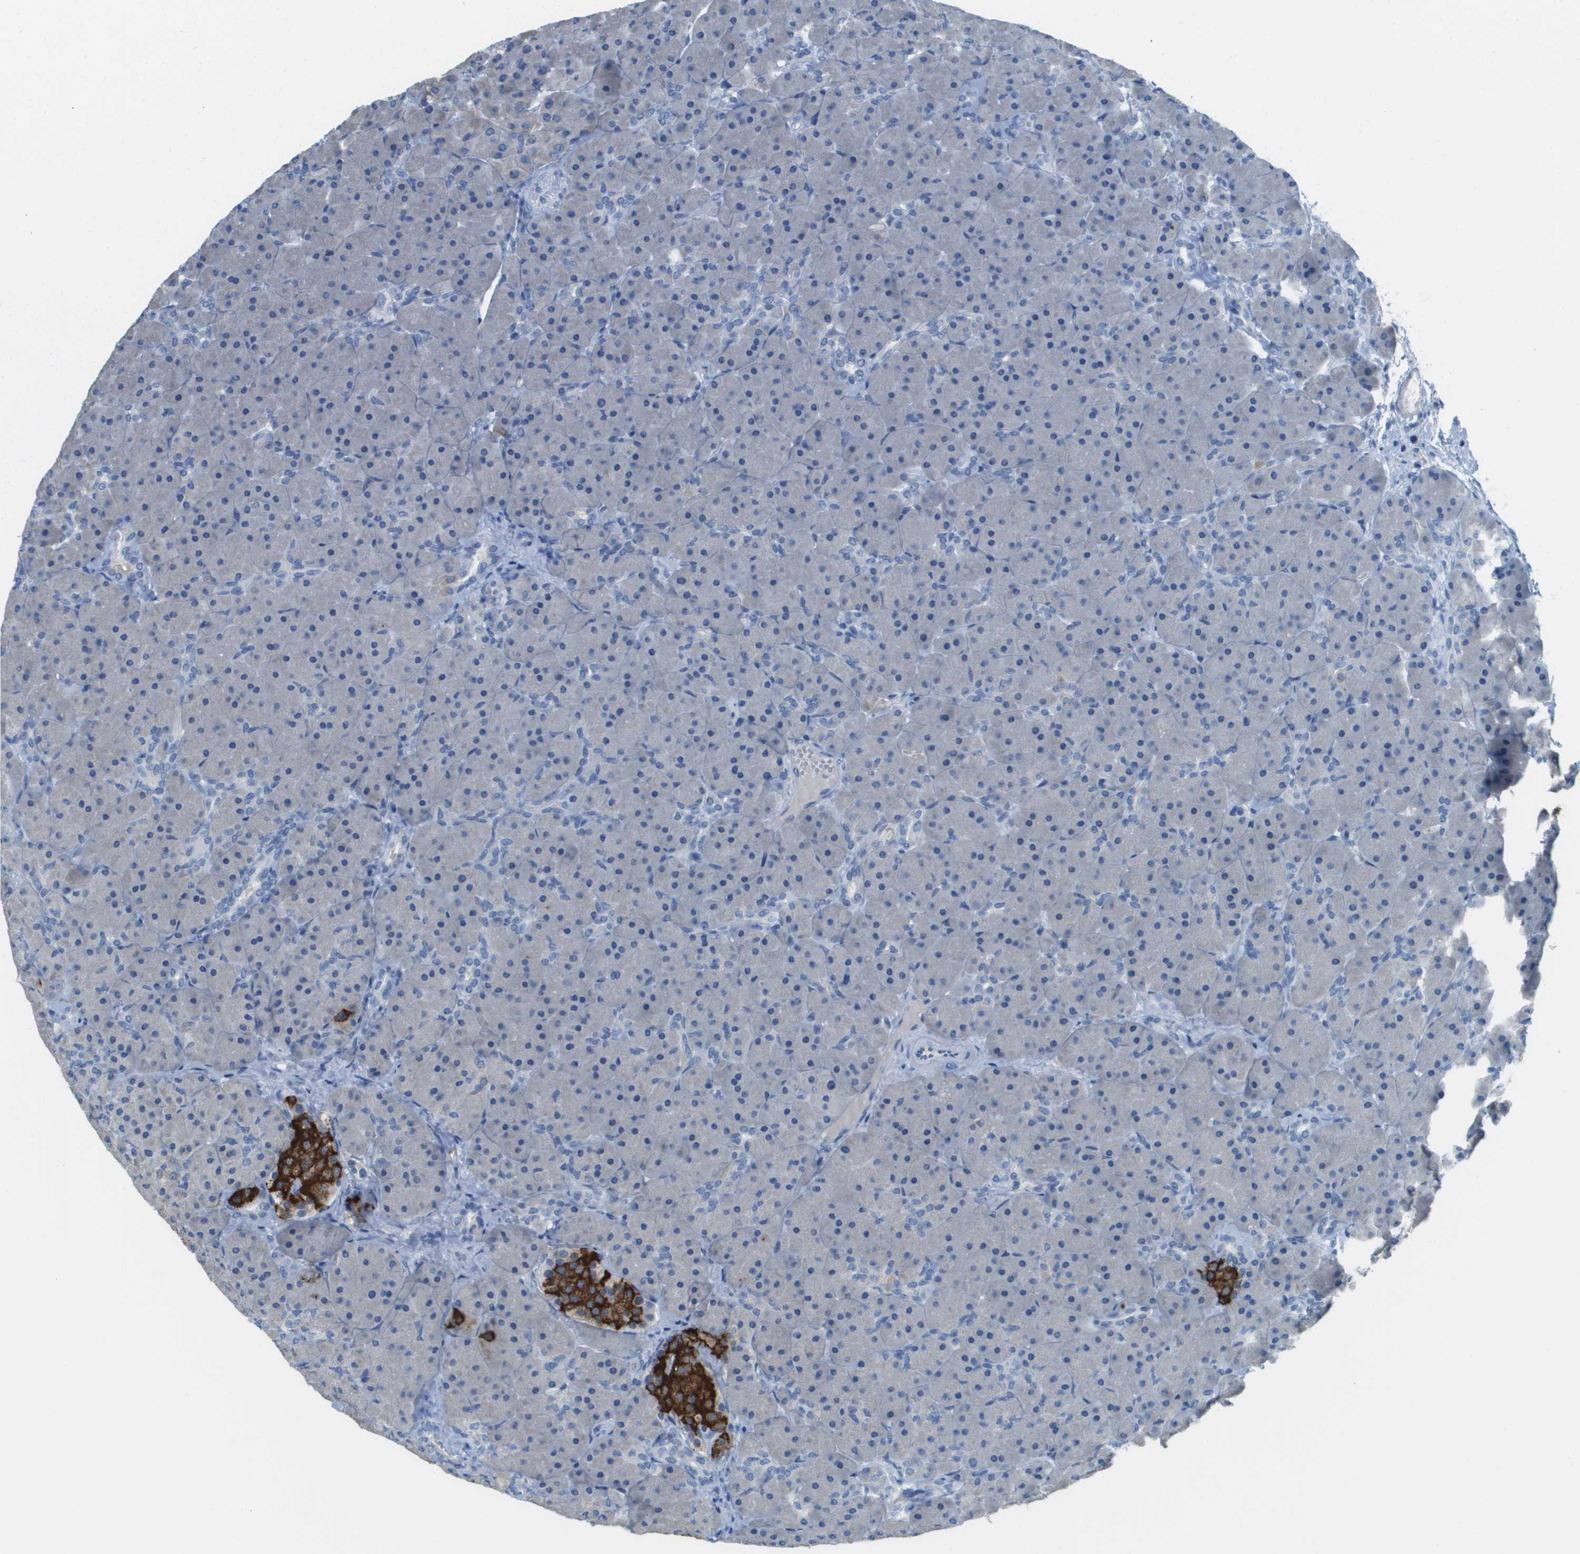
{"staining": {"intensity": "negative", "quantity": "none", "location": "none"}, "tissue": "pancreas", "cell_type": "Exocrine glandular cells", "image_type": "normal", "snomed": [{"axis": "morphology", "description": "Normal tissue, NOS"}, {"axis": "topography", "description": "Pancreas"}], "caption": "Pancreas stained for a protein using IHC exhibits no positivity exocrine glandular cells.", "gene": "PTGDR2", "patient": {"sex": "male", "age": 66}}